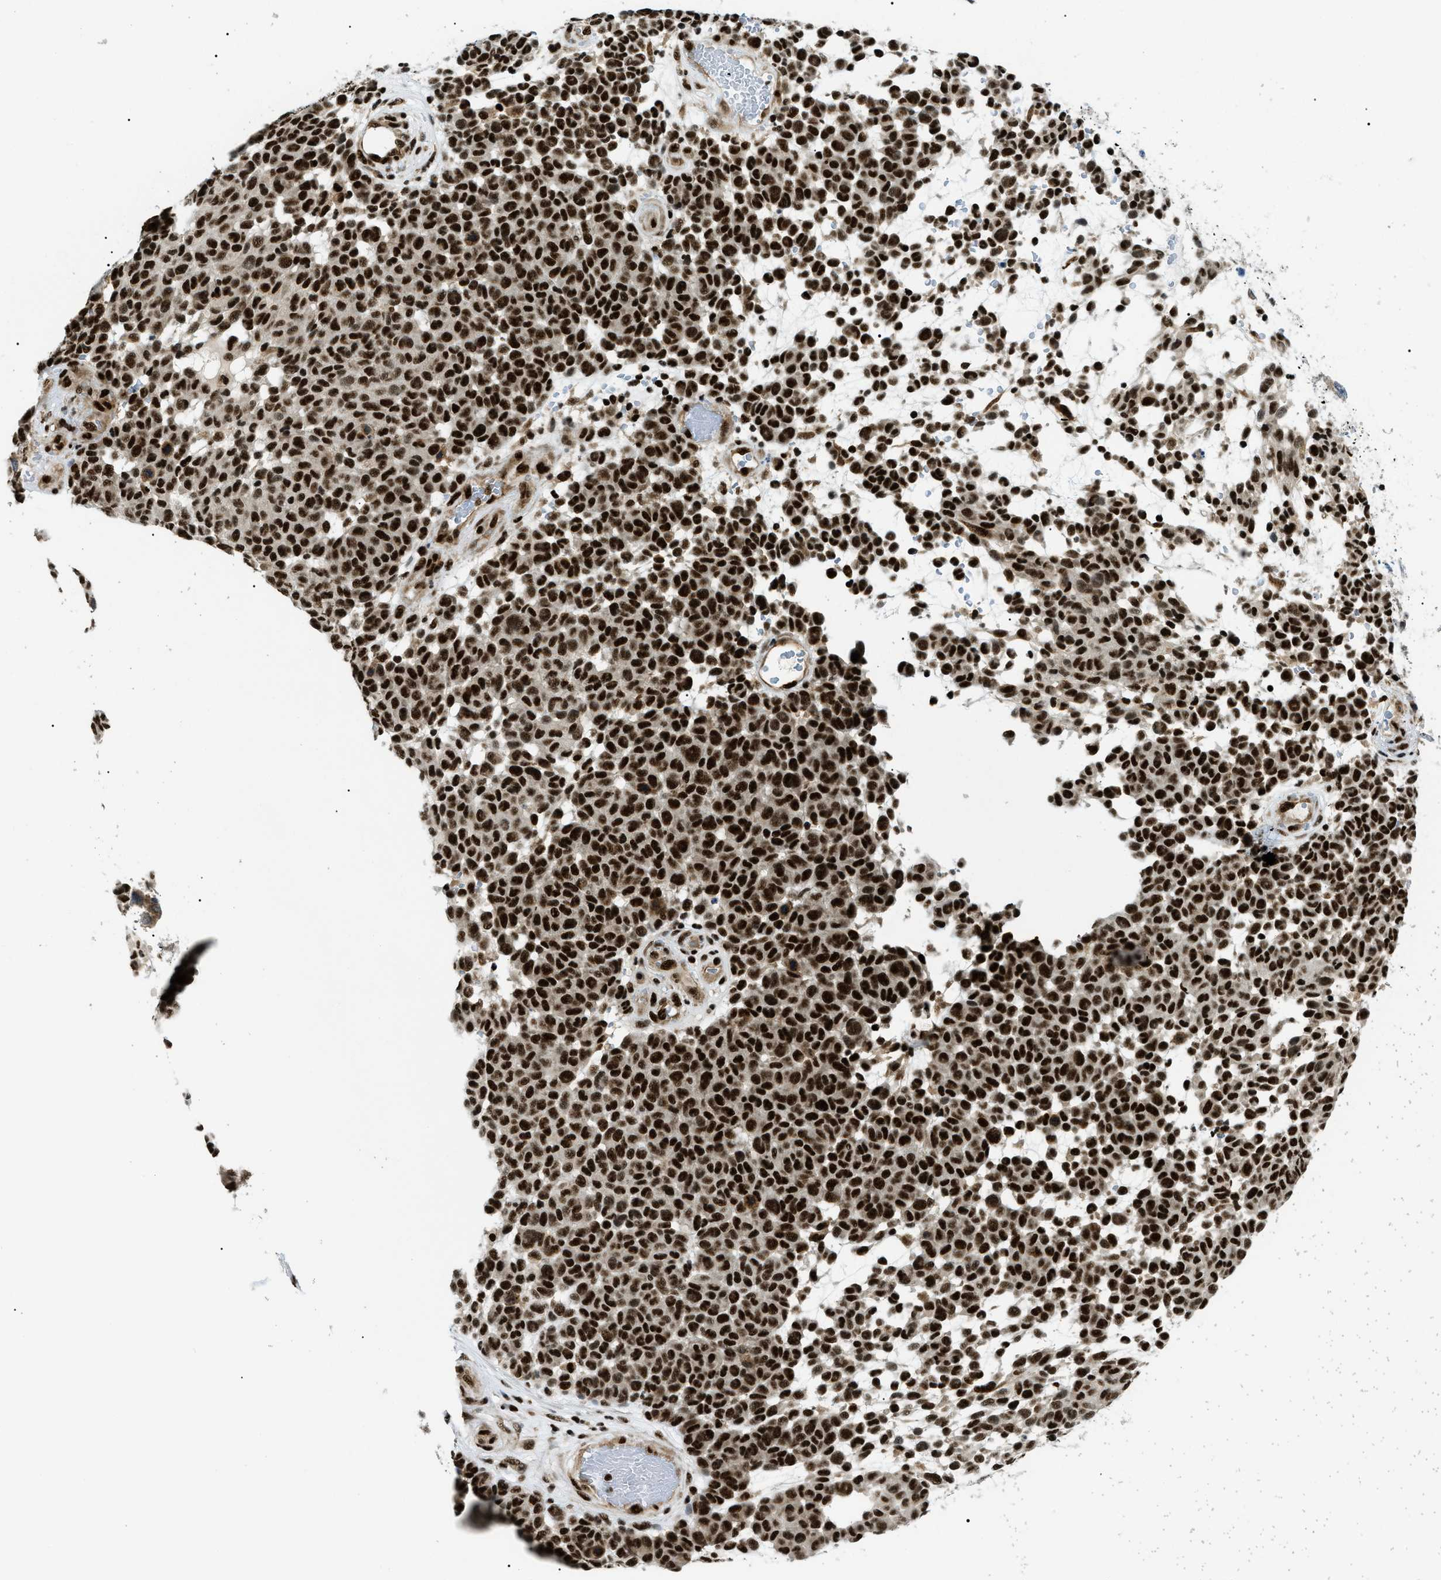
{"staining": {"intensity": "strong", "quantity": ">75%", "location": "nuclear"}, "tissue": "melanoma", "cell_type": "Tumor cells", "image_type": "cancer", "snomed": [{"axis": "morphology", "description": "Malignant melanoma, NOS"}, {"axis": "topography", "description": "Skin"}], "caption": "This is a photomicrograph of IHC staining of melanoma, which shows strong positivity in the nuclear of tumor cells.", "gene": "CWC25", "patient": {"sex": "male", "age": 59}}